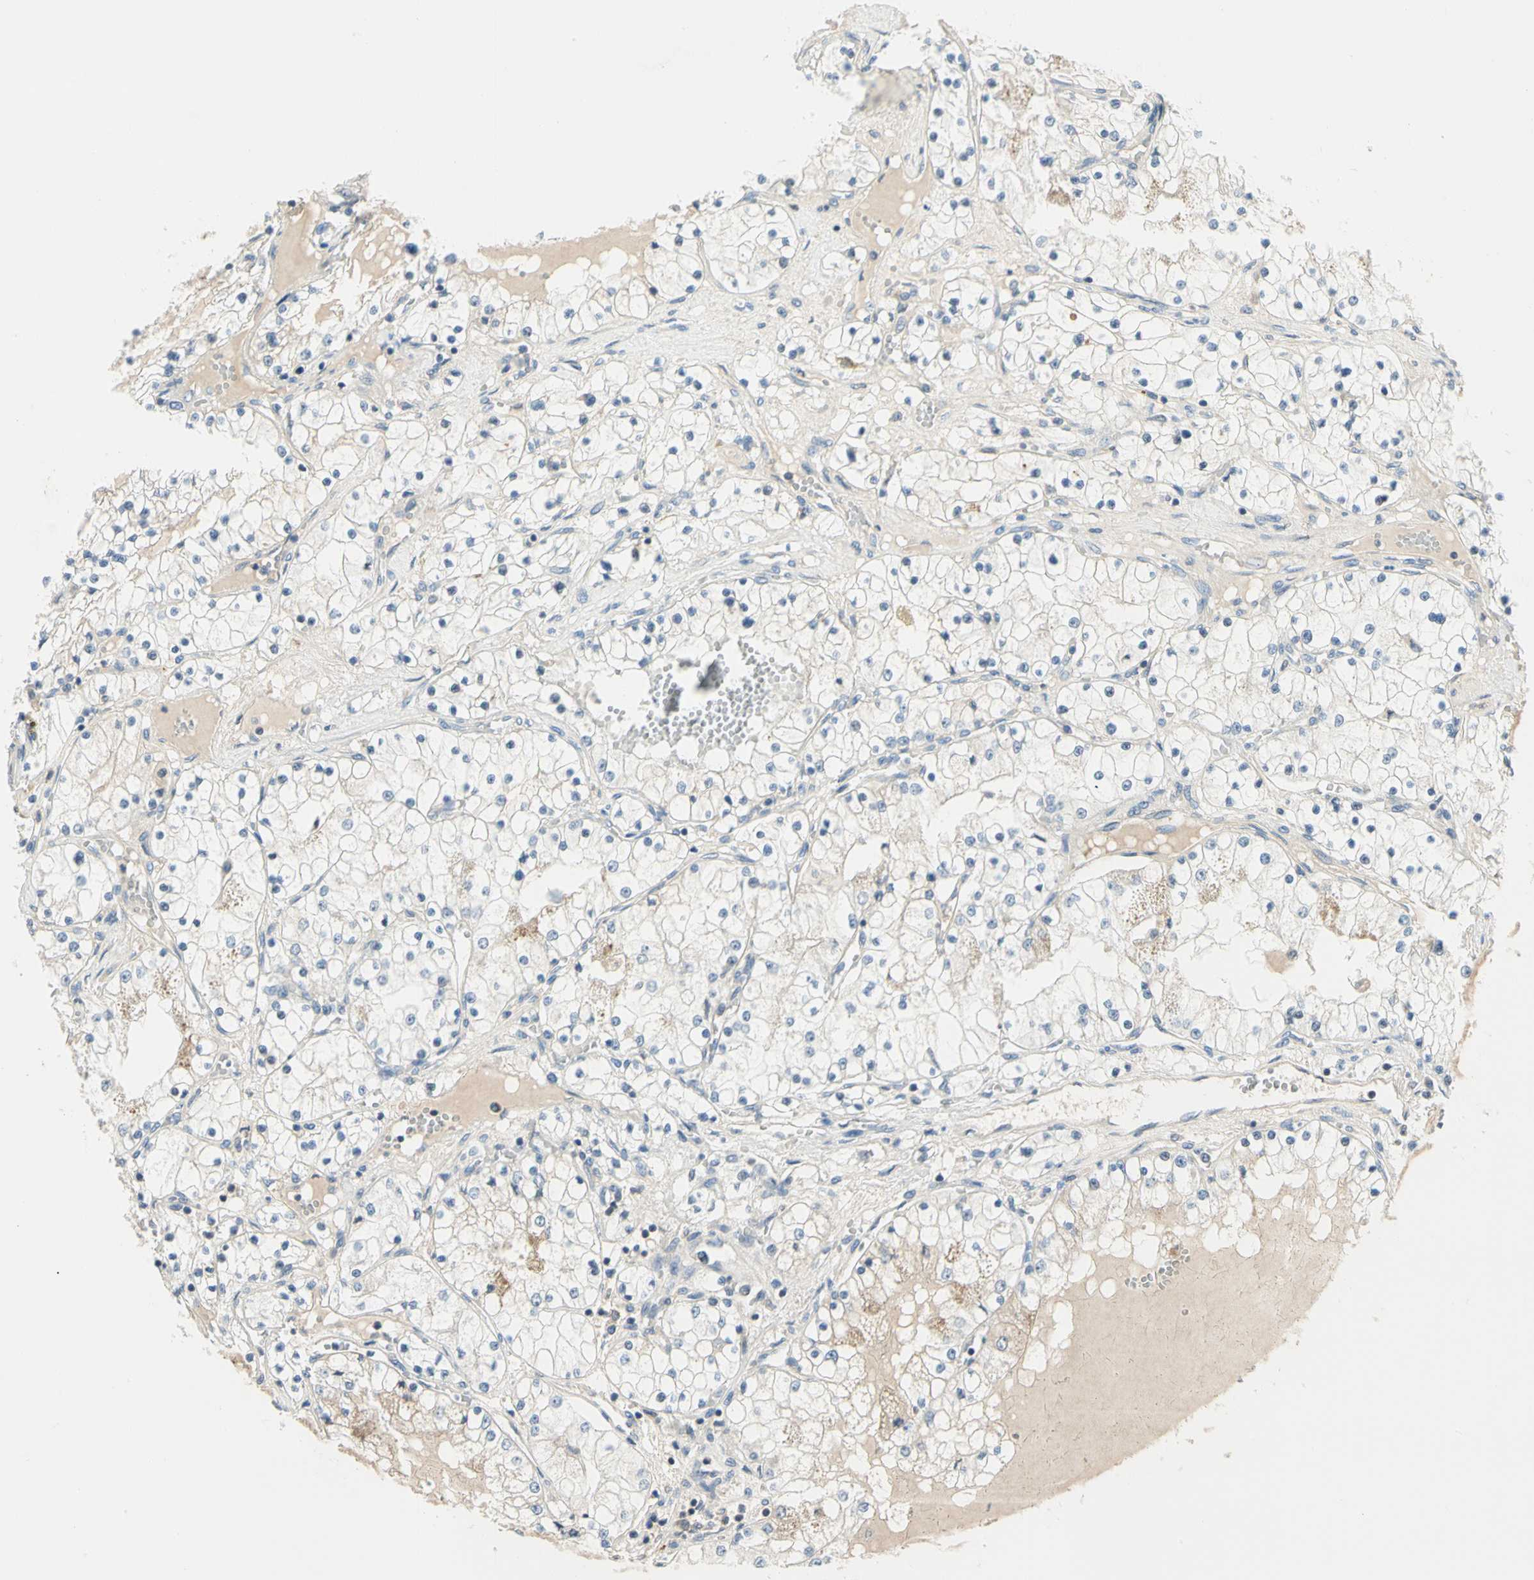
{"staining": {"intensity": "negative", "quantity": "none", "location": "none"}, "tissue": "renal cancer", "cell_type": "Tumor cells", "image_type": "cancer", "snomed": [{"axis": "morphology", "description": "Adenocarcinoma, NOS"}, {"axis": "topography", "description": "Kidney"}], "caption": "Renal cancer was stained to show a protein in brown. There is no significant positivity in tumor cells.", "gene": "GPR153", "patient": {"sex": "male", "age": 68}}